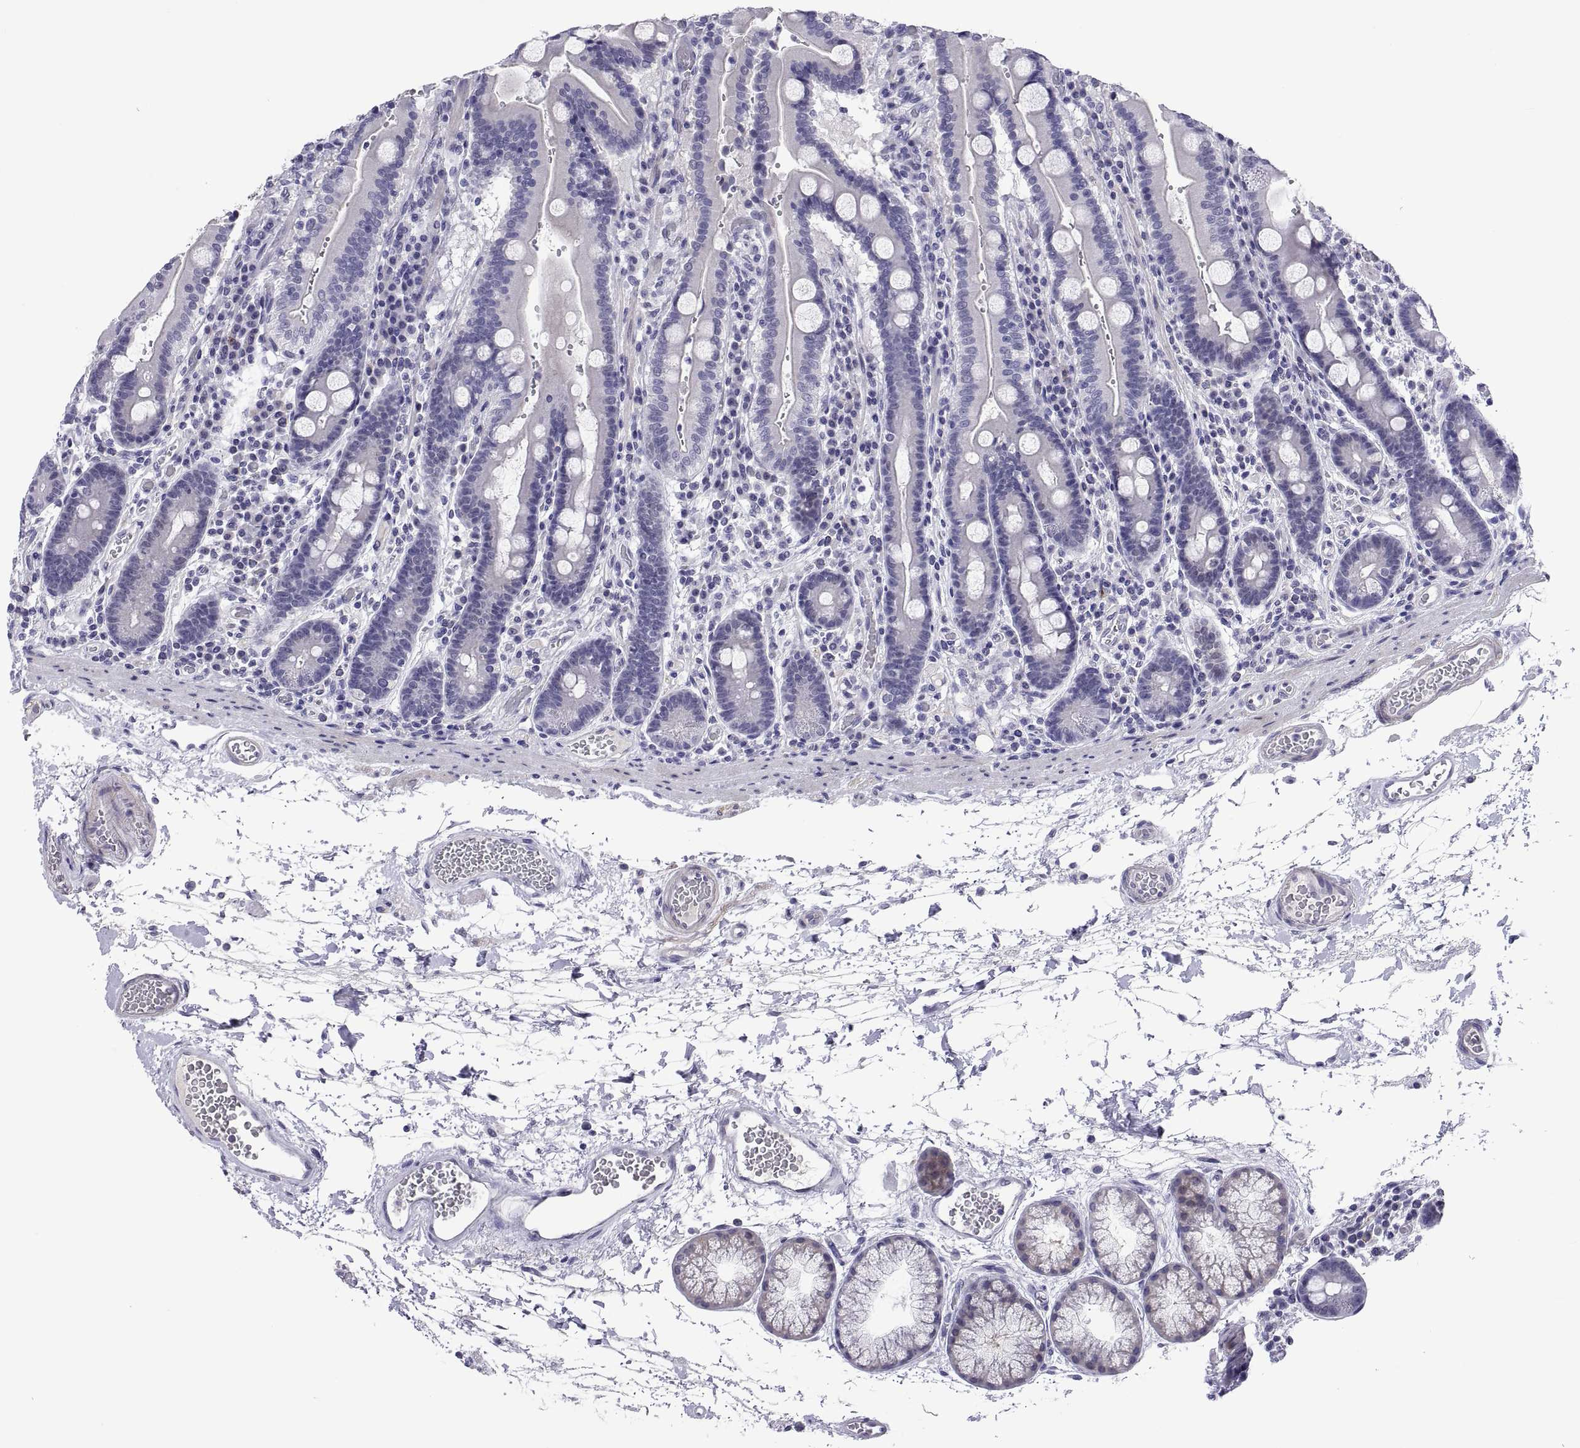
{"staining": {"intensity": "negative", "quantity": "none", "location": "none"}, "tissue": "duodenum", "cell_type": "Glandular cells", "image_type": "normal", "snomed": [{"axis": "morphology", "description": "Normal tissue, NOS"}, {"axis": "topography", "description": "Duodenum"}], "caption": "Immunohistochemistry of normal duodenum reveals no expression in glandular cells.", "gene": "CHCT1", "patient": {"sex": "female", "age": 62}}